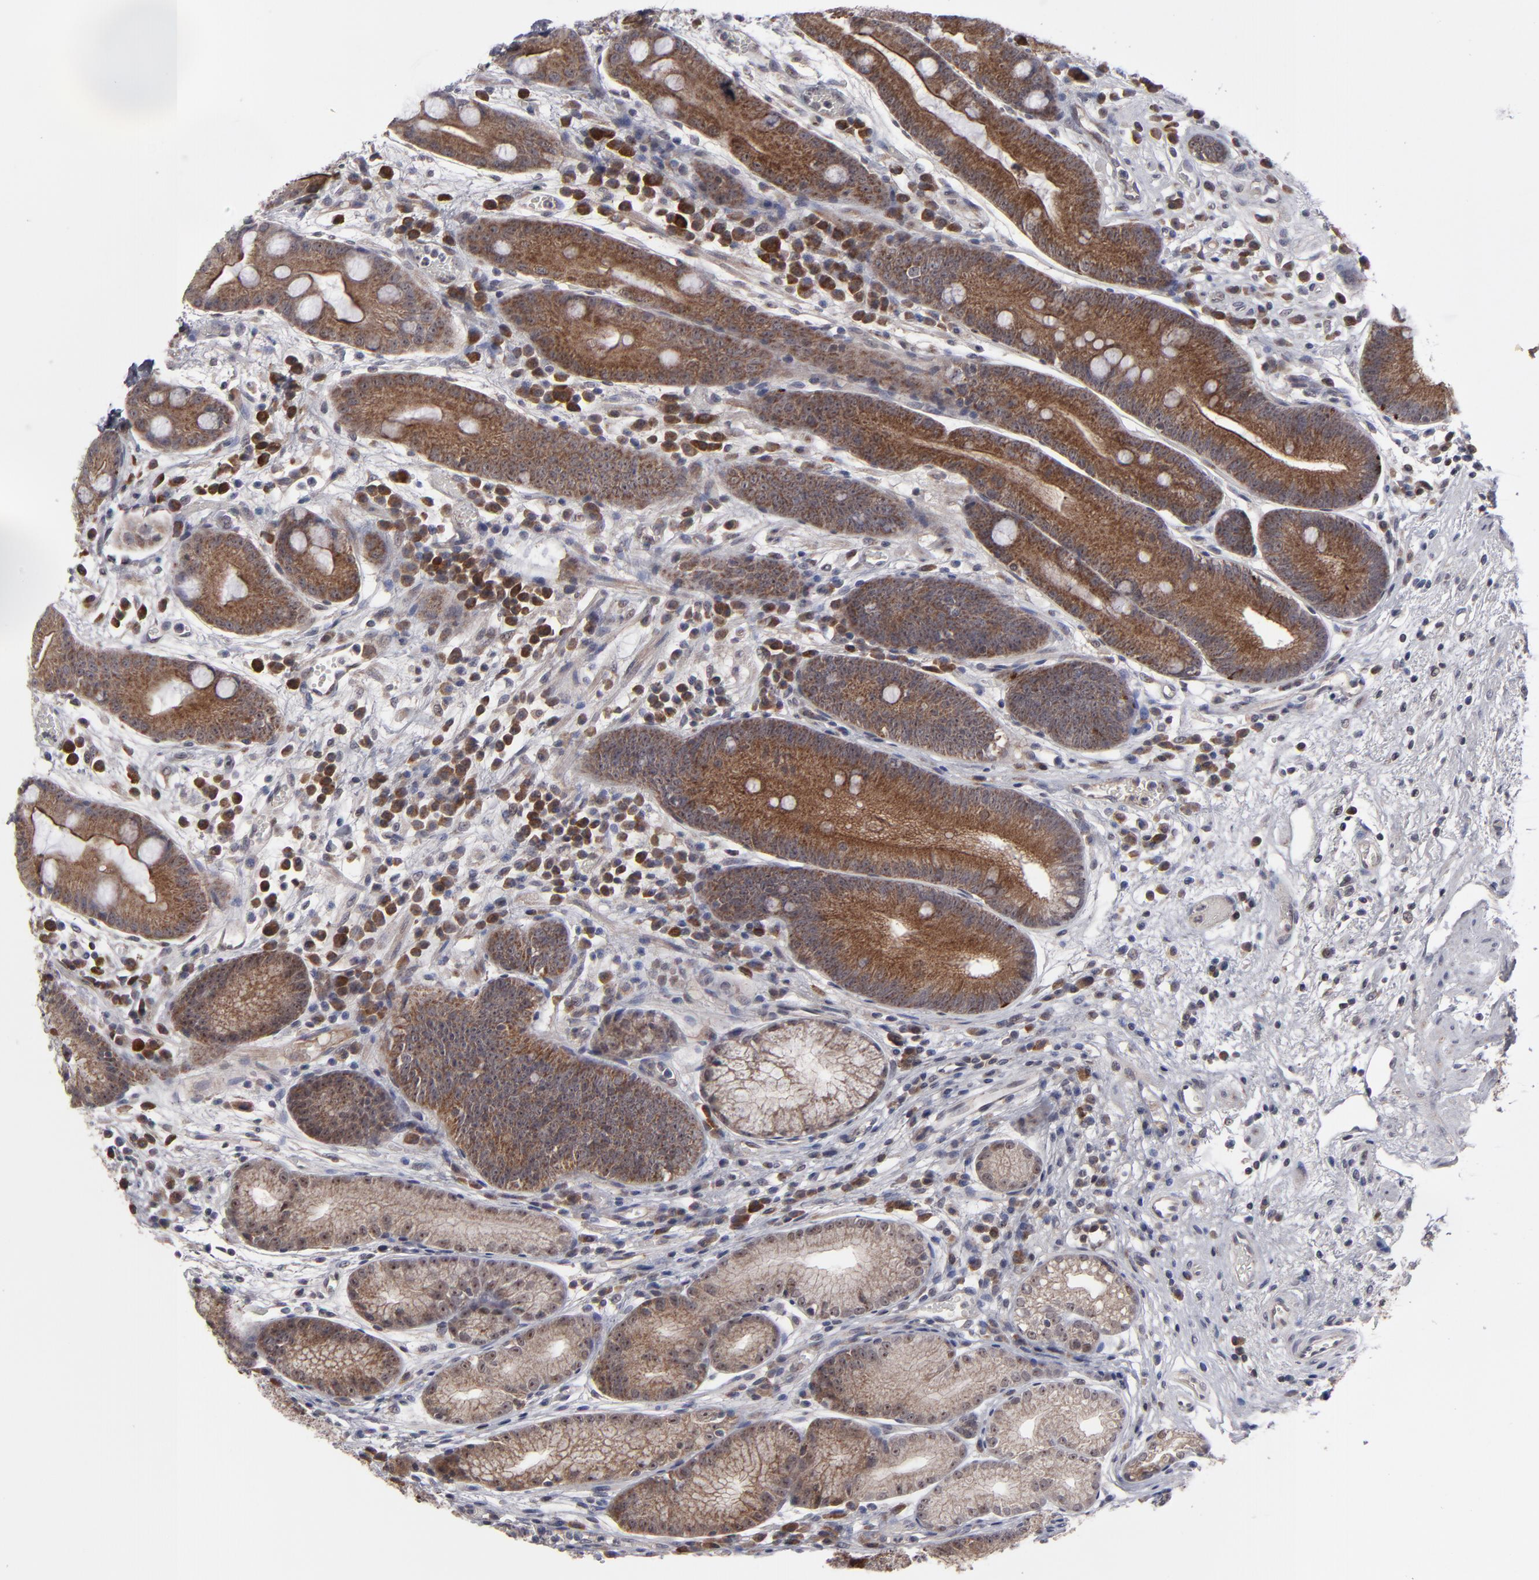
{"staining": {"intensity": "strong", "quantity": ">75%", "location": "cytoplasmic/membranous"}, "tissue": "stomach", "cell_type": "Glandular cells", "image_type": "normal", "snomed": [{"axis": "morphology", "description": "Normal tissue, NOS"}, {"axis": "morphology", "description": "Inflammation, NOS"}, {"axis": "topography", "description": "Stomach, lower"}], "caption": "Glandular cells reveal high levels of strong cytoplasmic/membranous staining in about >75% of cells in unremarkable human stomach.", "gene": "GLCCI1", "patient": {"sex": "male", "age": 59}}